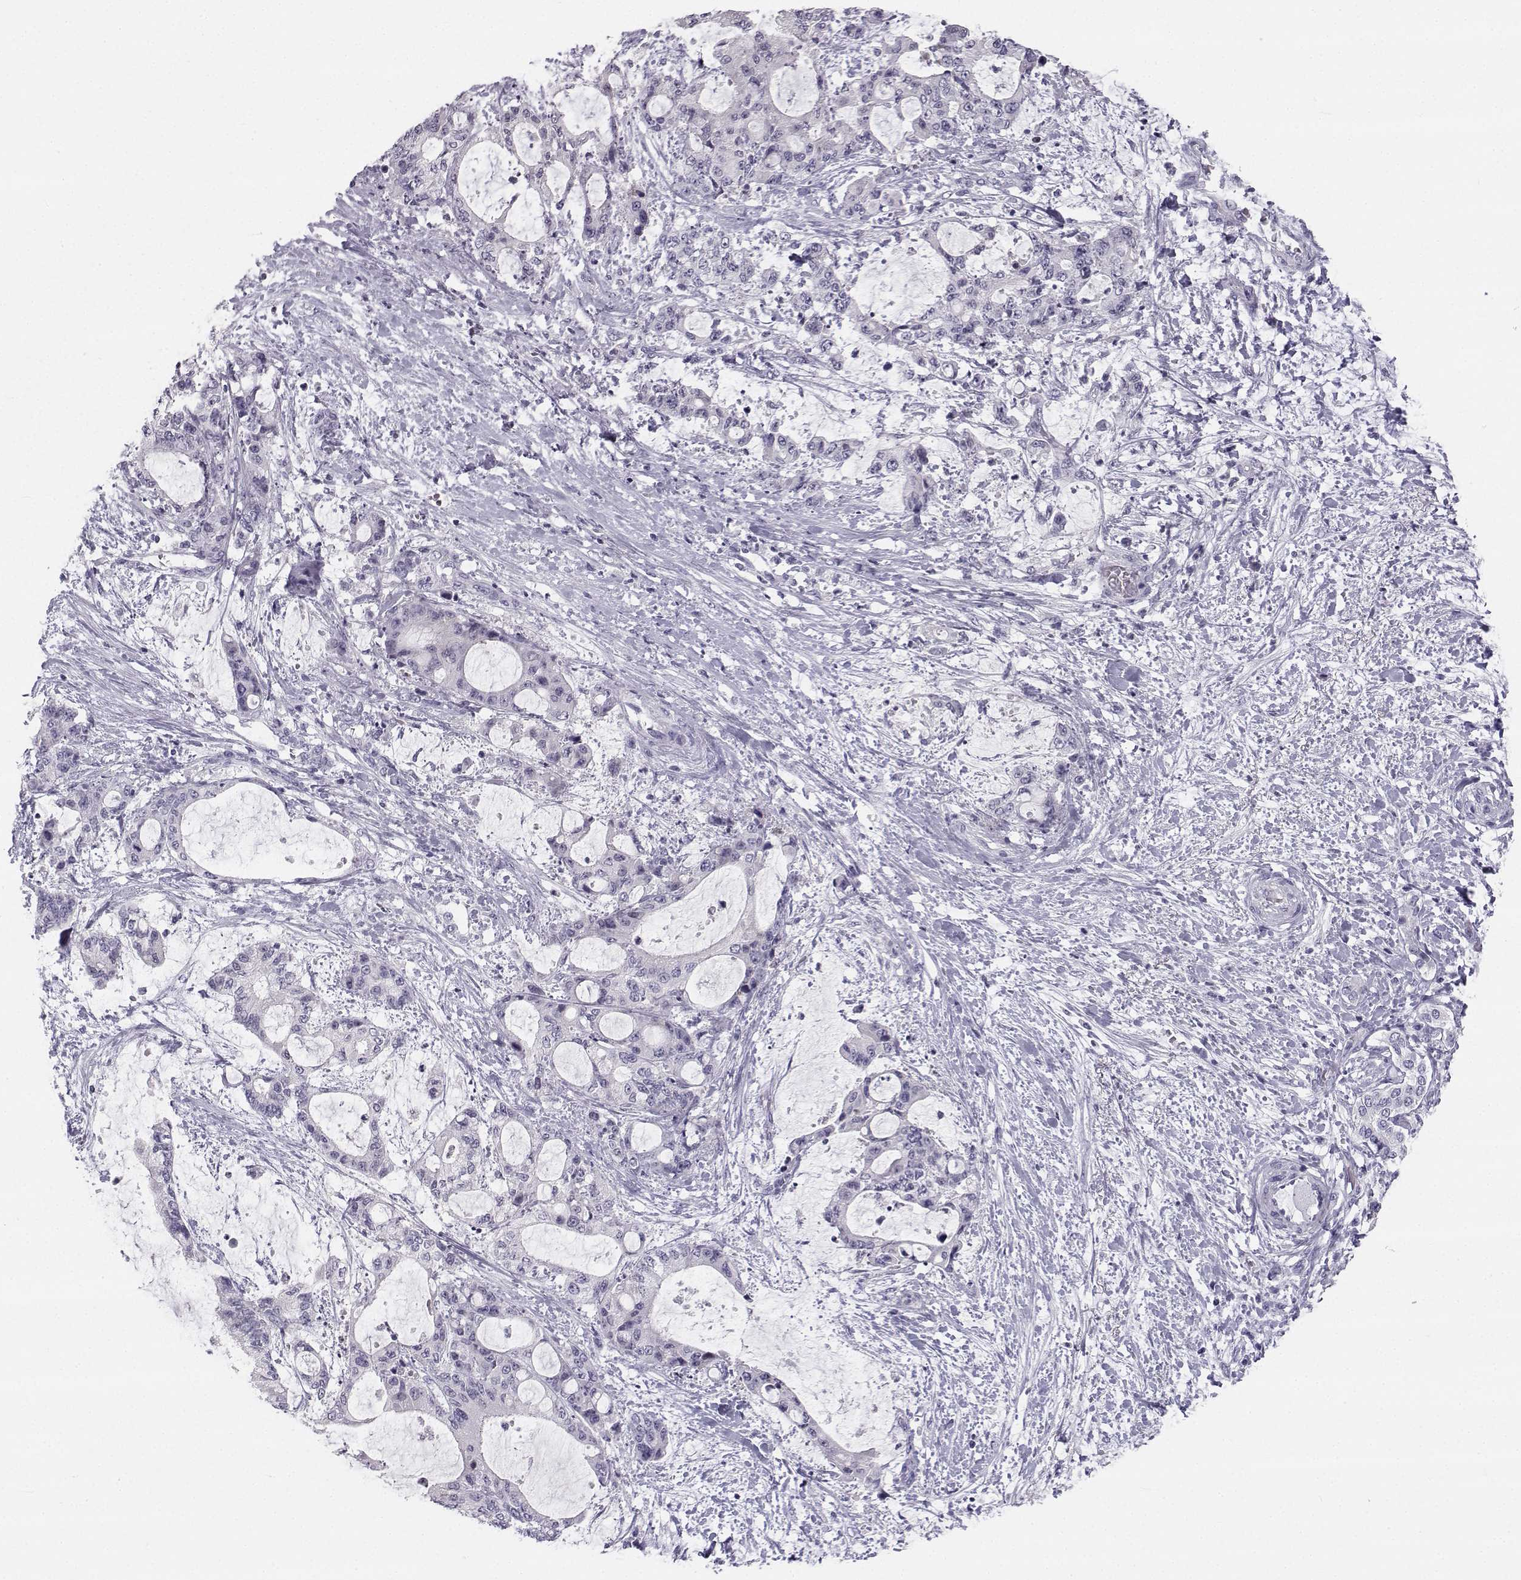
{"staining": {"intensity": "negative", "quantity": "none", "location": "none"}, "tissue": "liver cancer", "cell_type": "Tumor cells", "image_type": "cancer", "snomed": [{"axis": "morphology", "description": "Normal tissue, NOS"}, {"axis": "morphology", "description": "Cholangiocarcinoma"}, {"axis": "topography", "description": "Liver"}, {"axis": "topography", "description": "Peripheral nerve tissue"}], "caption": "This histopathology image is of cholangiocarcinoma (liver) stained with immunohistochemistry to label a protein in brown with the nuclei are counter-stained blue. There is no staining in tumor cells.", "gene": "SYCE1", "patient": {"sex": "female", "age": 73}}